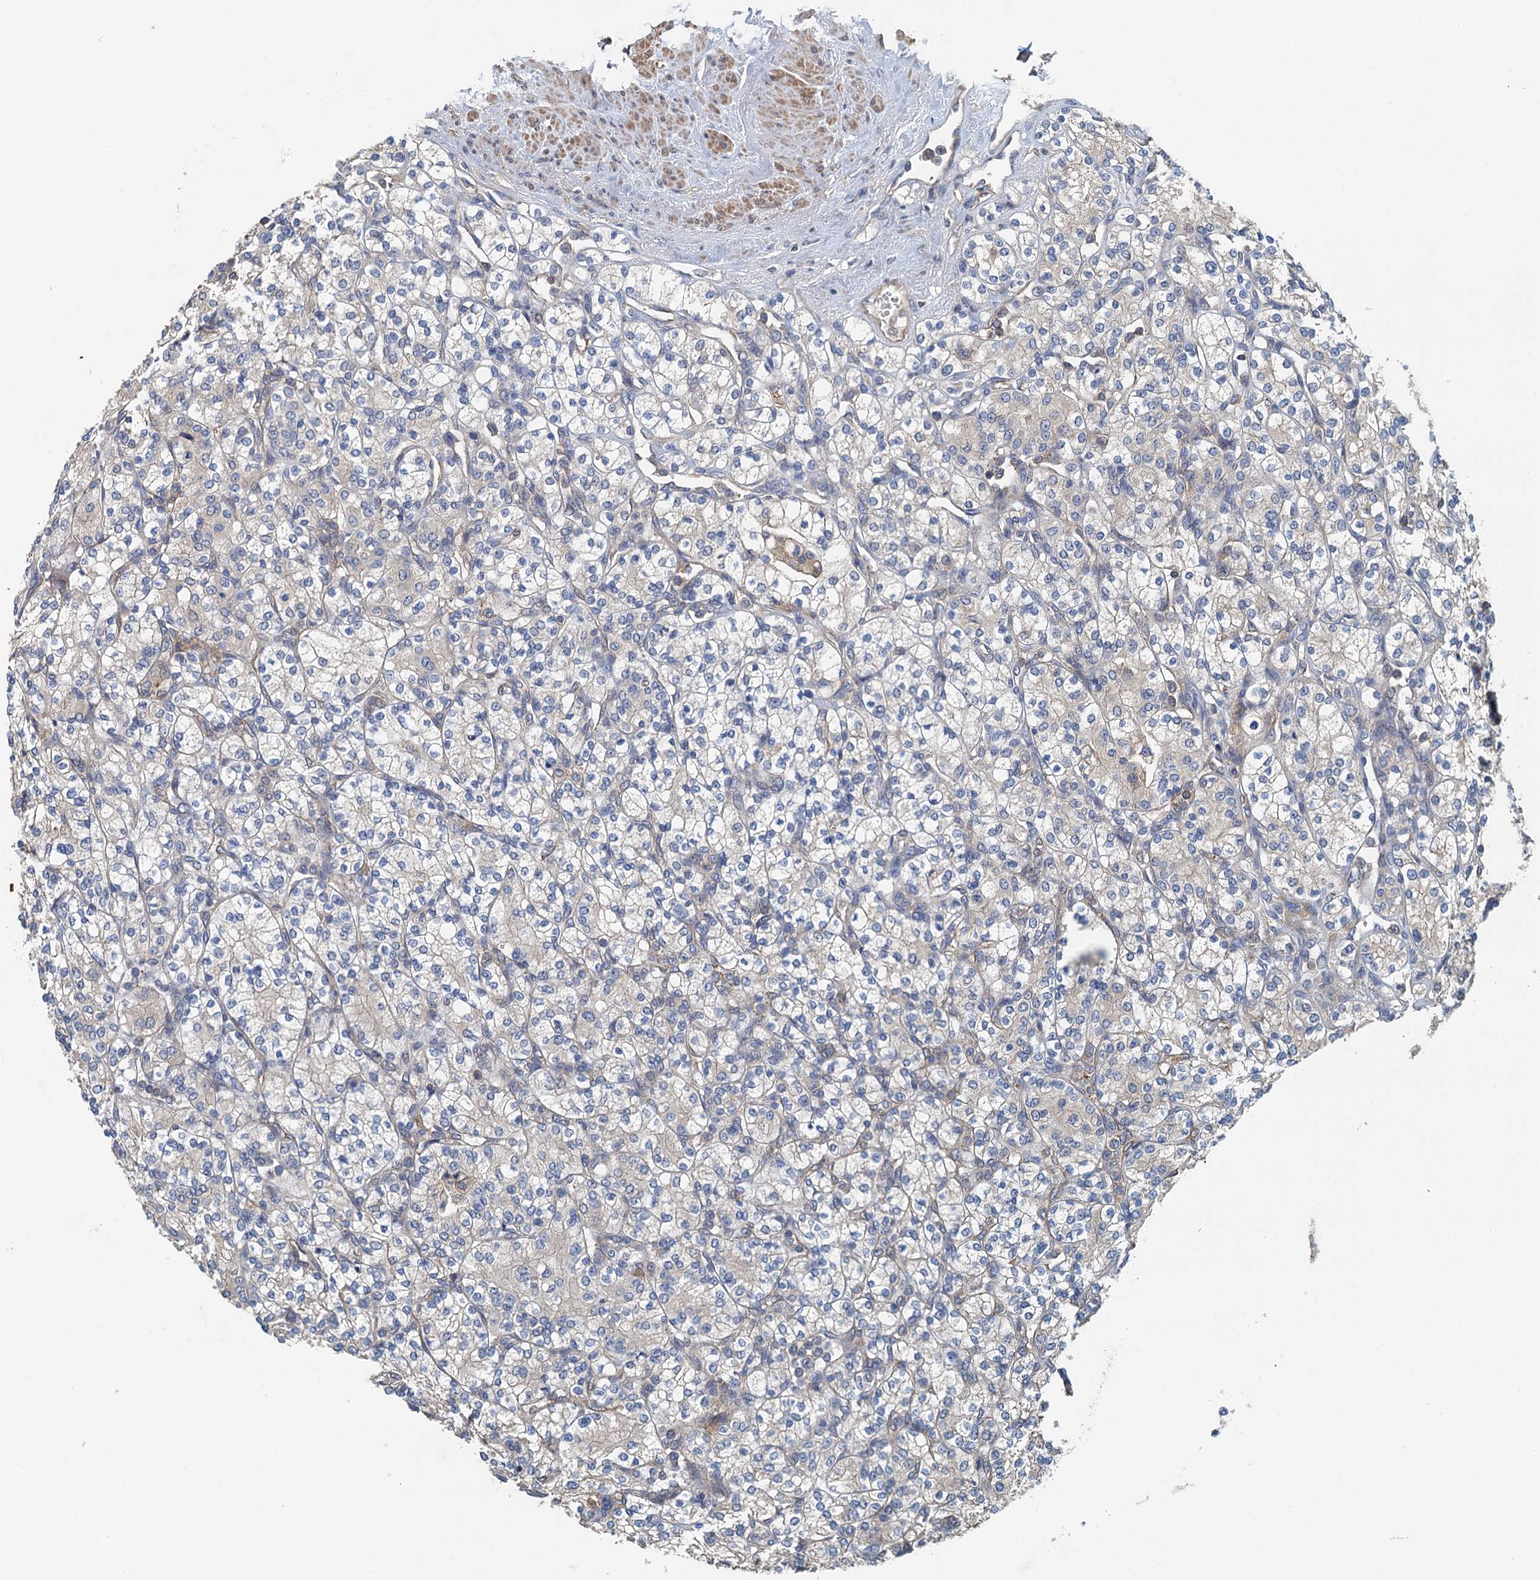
{"staining": {"intensity": "negative", "quantity": "none", "location": "none"}, "tissue": "renal cancer", "cell_type": "Tumor cells", "image_type": "cancer", "snomed": [{"axis": "morphology", "description": "Adenocarcinoma, NOS"}, {"axis": "topography", "description": "Kidney"}], "caption": "DAB (3,3'-diaminobenzidine) immunohistochemical staining of renal cancer (adenocarcinoma) exhibits no significant positivity in tumor cells.", "gene": "PPP1R14D", "patient": {"sex": "male", "age": 77}}